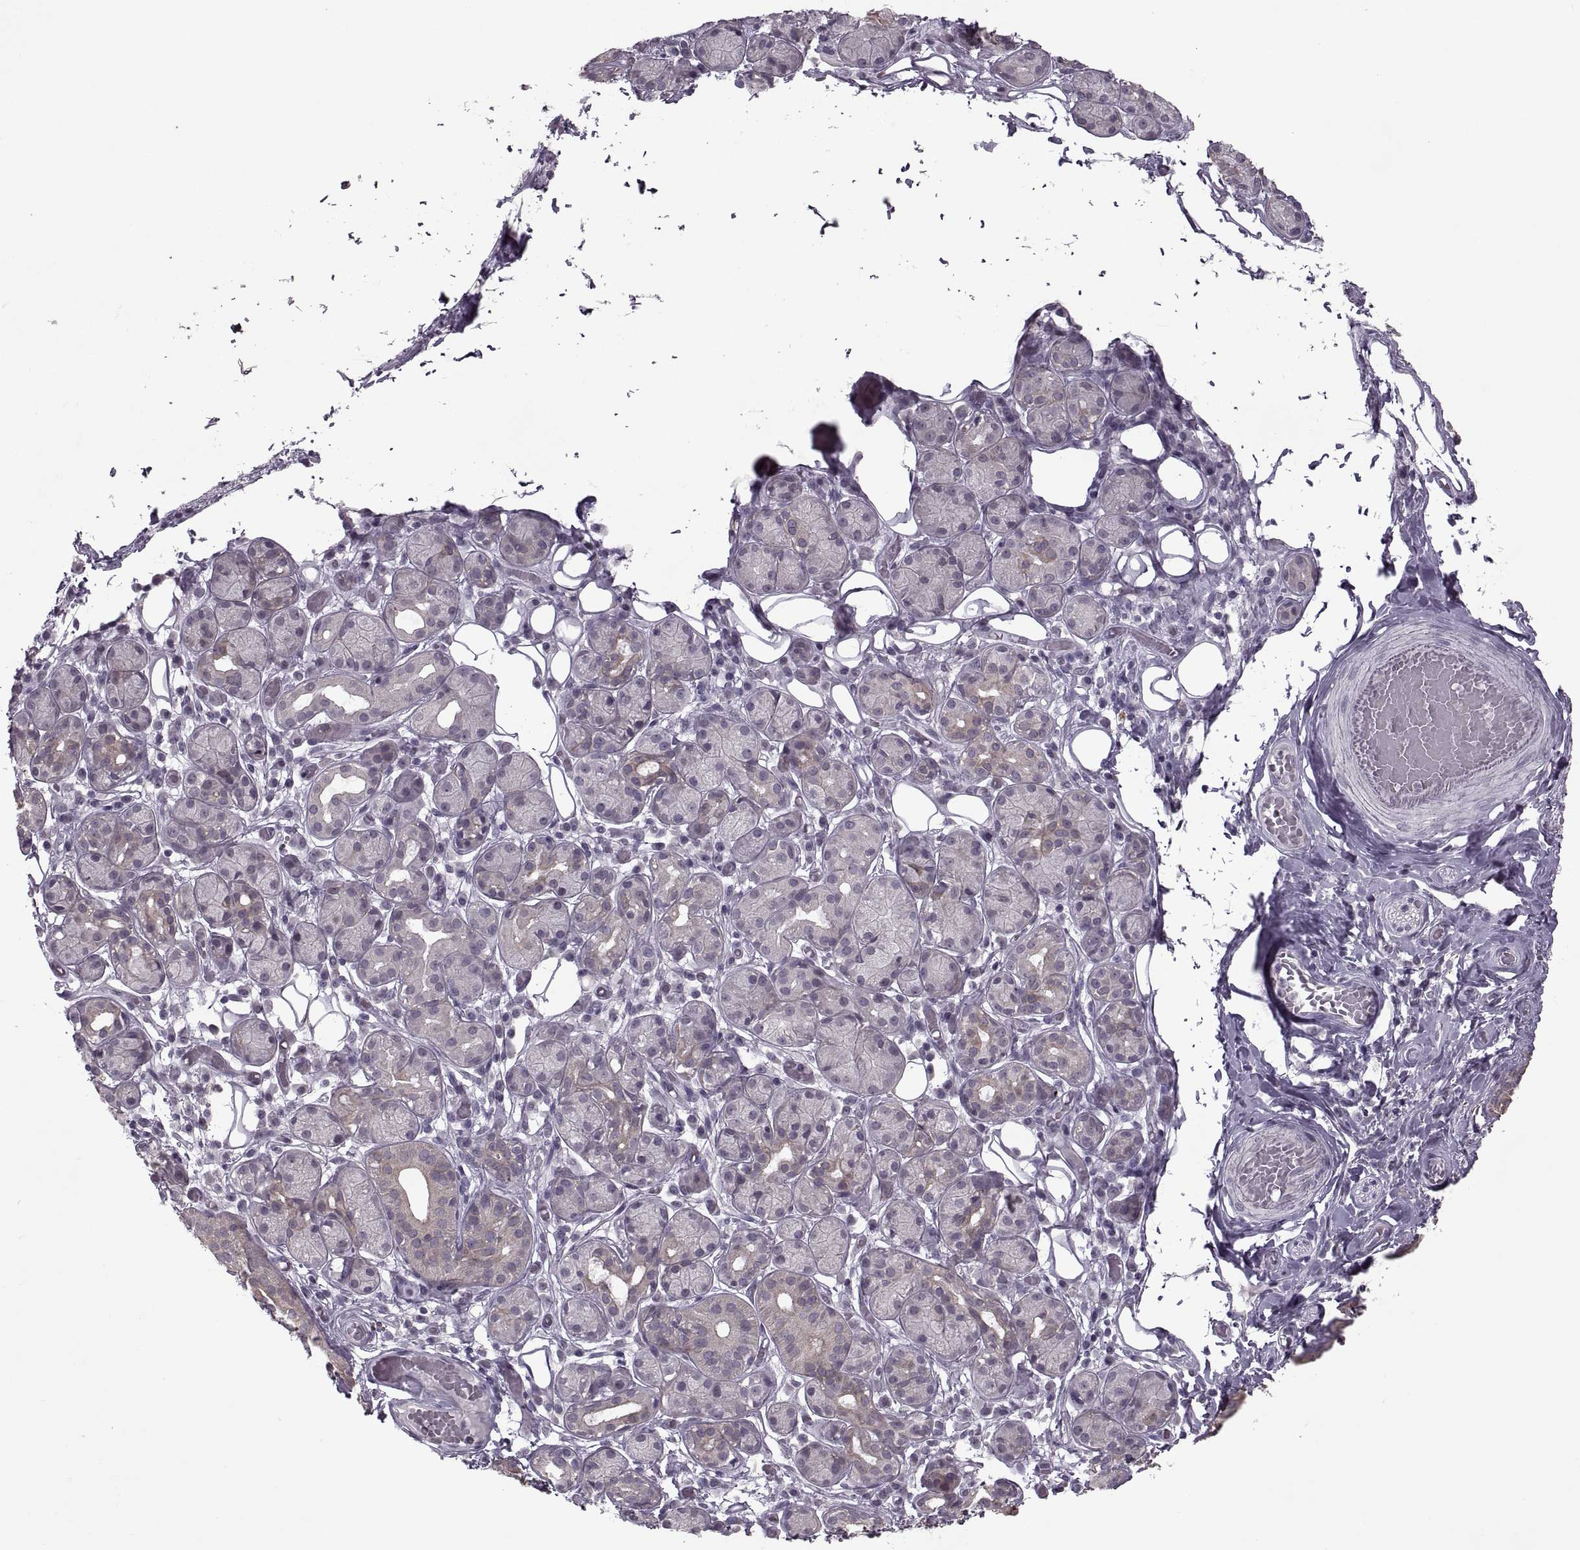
{"staining": {"intensity": "weak", "quantity": "<25%", "location": "cytoplasmic/membranous"}, "tissue": "salivary gland", "cell_type": "Glandular cells", "image_type": "normal", "snomed": [{"axis": "morphology", "description": "Normal tissue, NOS"}, {"axis": "topography", "description": "Salivary gland"}, {"axis": "topography", "description": "Peripheral nerve tissue"}], "caption": "Glandular cells are negative for protein expression in unremarkable human salivary gland.", "gene": "MGAT4D", "patient": {"sex": "male", "age": 71}}